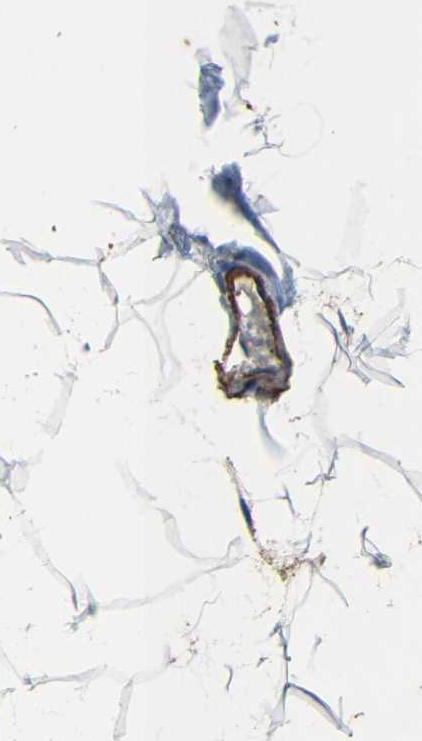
{"staining": {"intensity": "weak", "quantity": ">75%", "location": "cytoplasmic/membranous"}, "tissue": "adipose tissue", "cell_type": "Adipocytes", "image_type": "normal", "snomed": [{"axis": "morphology", "description": "Normal tissue, NOS"}, {"axis": "topography", "description": "Breast"}, {"axis": "topography", "description": "Adipose tissue"}], "caption": "Adipocytes reveal low levels of weak cytoplasmic/membranous expression in about >75% of cells in benign human adipose tissue.", "gene": "CNR2", "patient": {"sex": "female", "age": 25}}